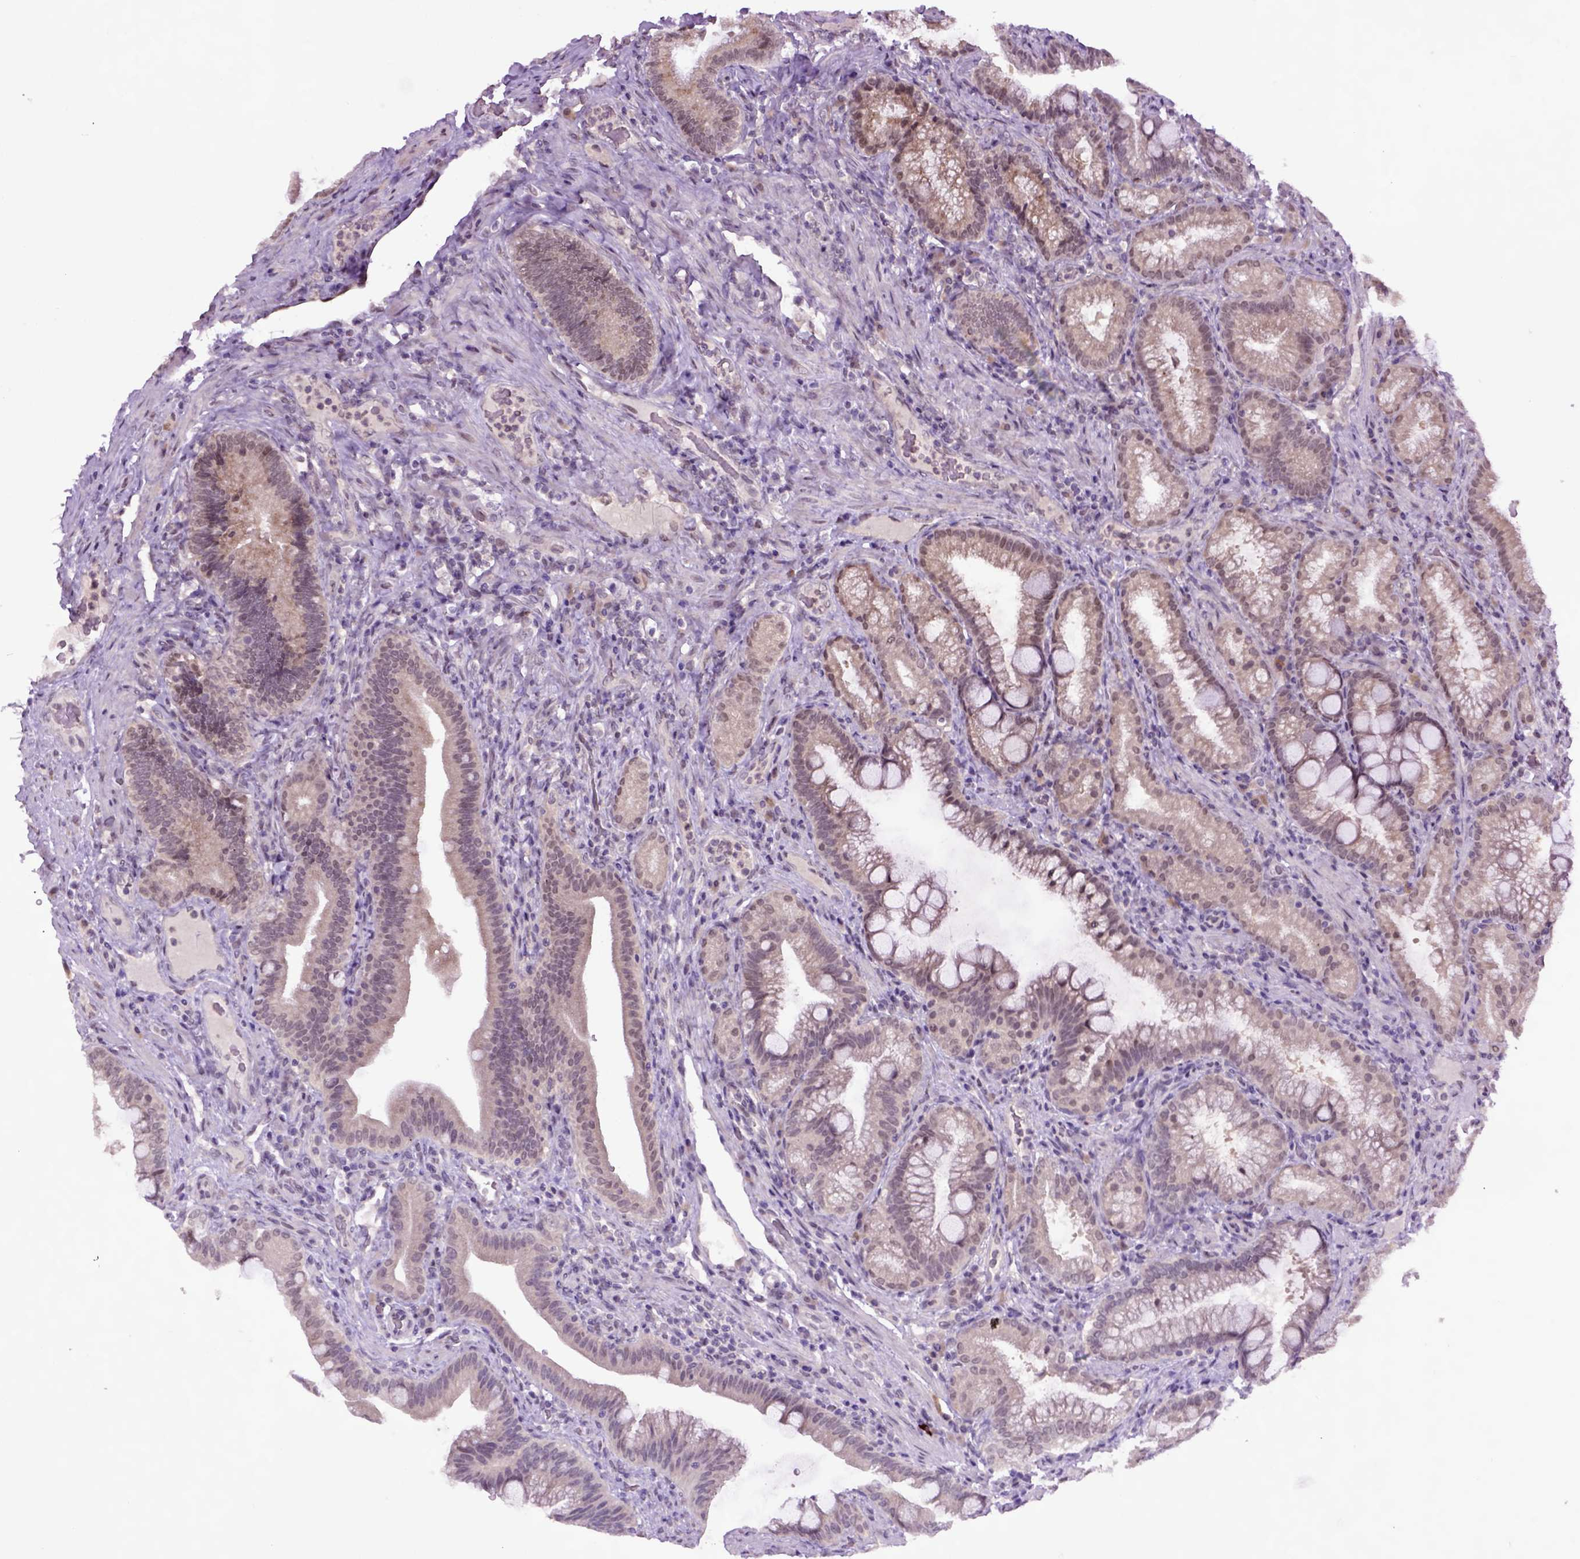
{"staining": {"intensity": "moderate", "quantity": "<25%", "location": "cytoplasmic/membranous,nuclear"}, "tissue": "duodenum", "cell_type": "Glandular cells", "image_type": "normal", "snomed": [{"axis": "morphology", "description": "Normal tissue, NOS"}, {"axis": "topography", "description": "Pancreas"}, {"axis": "topography", "description": "Duodenum"}], "caption": "Moderate cytoplasmic/membranous,nuclear protein staining is present in about <25% of glandular cells in duodenum.", "gene": "RAB43", "patient": {"sex": "male", "age": 59}}